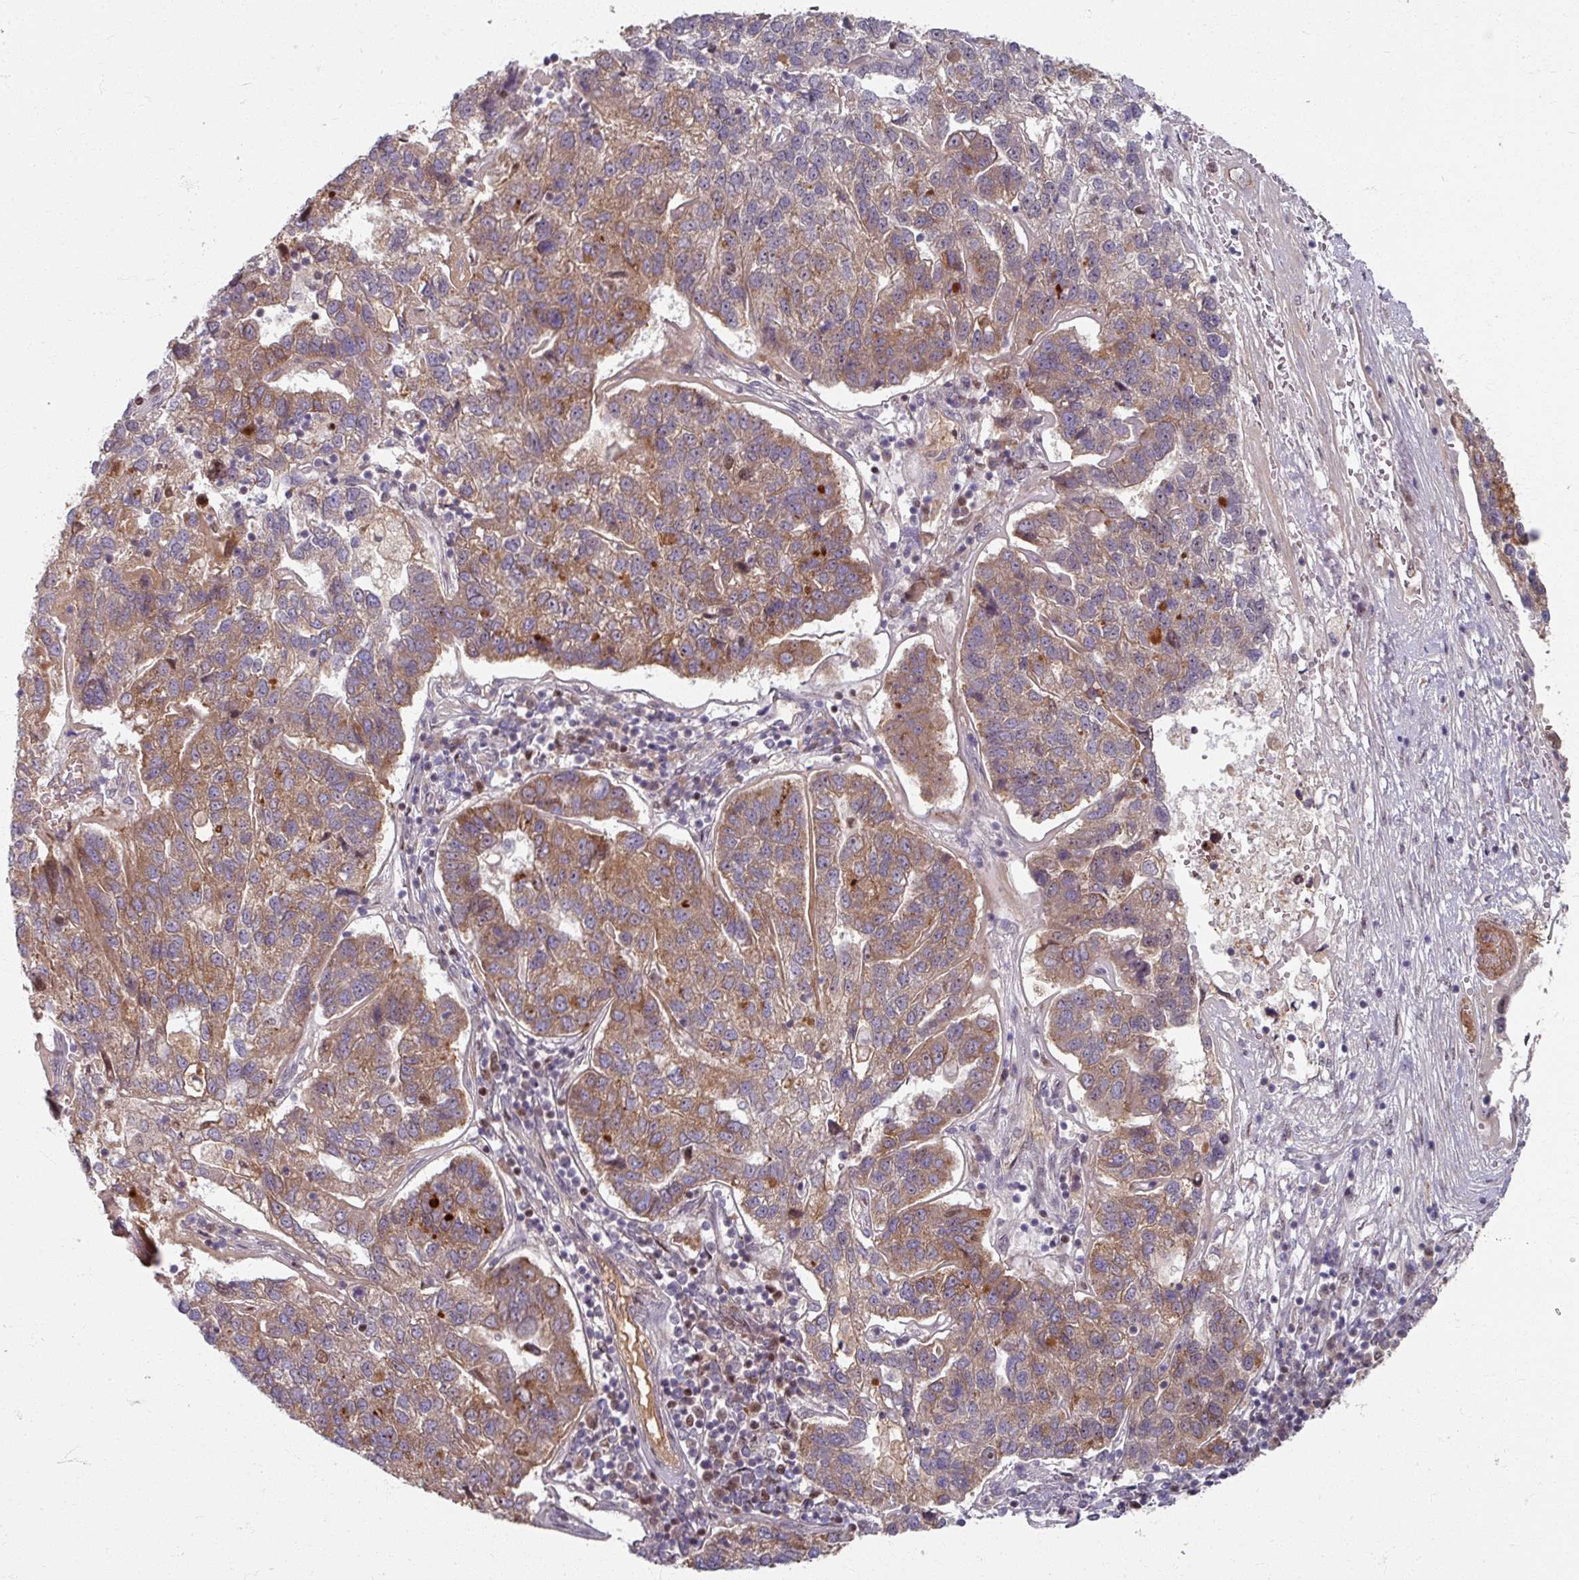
{"staining": {"intensity": "moderate", "quantity": ">75%", "location": "cytoplasmic/membranous"}, "tissue": "pancreatic cancer", "cell_type": "Tumor cells", "image_type": "cancer", "snomed": [{"axis": "morphology", "description": "Adenocarcinoma, NOS"}, {"axis": "topography", "description": "Pancreas"}], "caption": "This image shows pancreatic cancer stained with IHC to label a protein in brown. The cytoplasmic/membranous of tumor cells show moderate positivity for the protein. Nuclei are counter-stained blue.", "gene": "KLC3", "patient": {"sex": "female", "age": 61}}